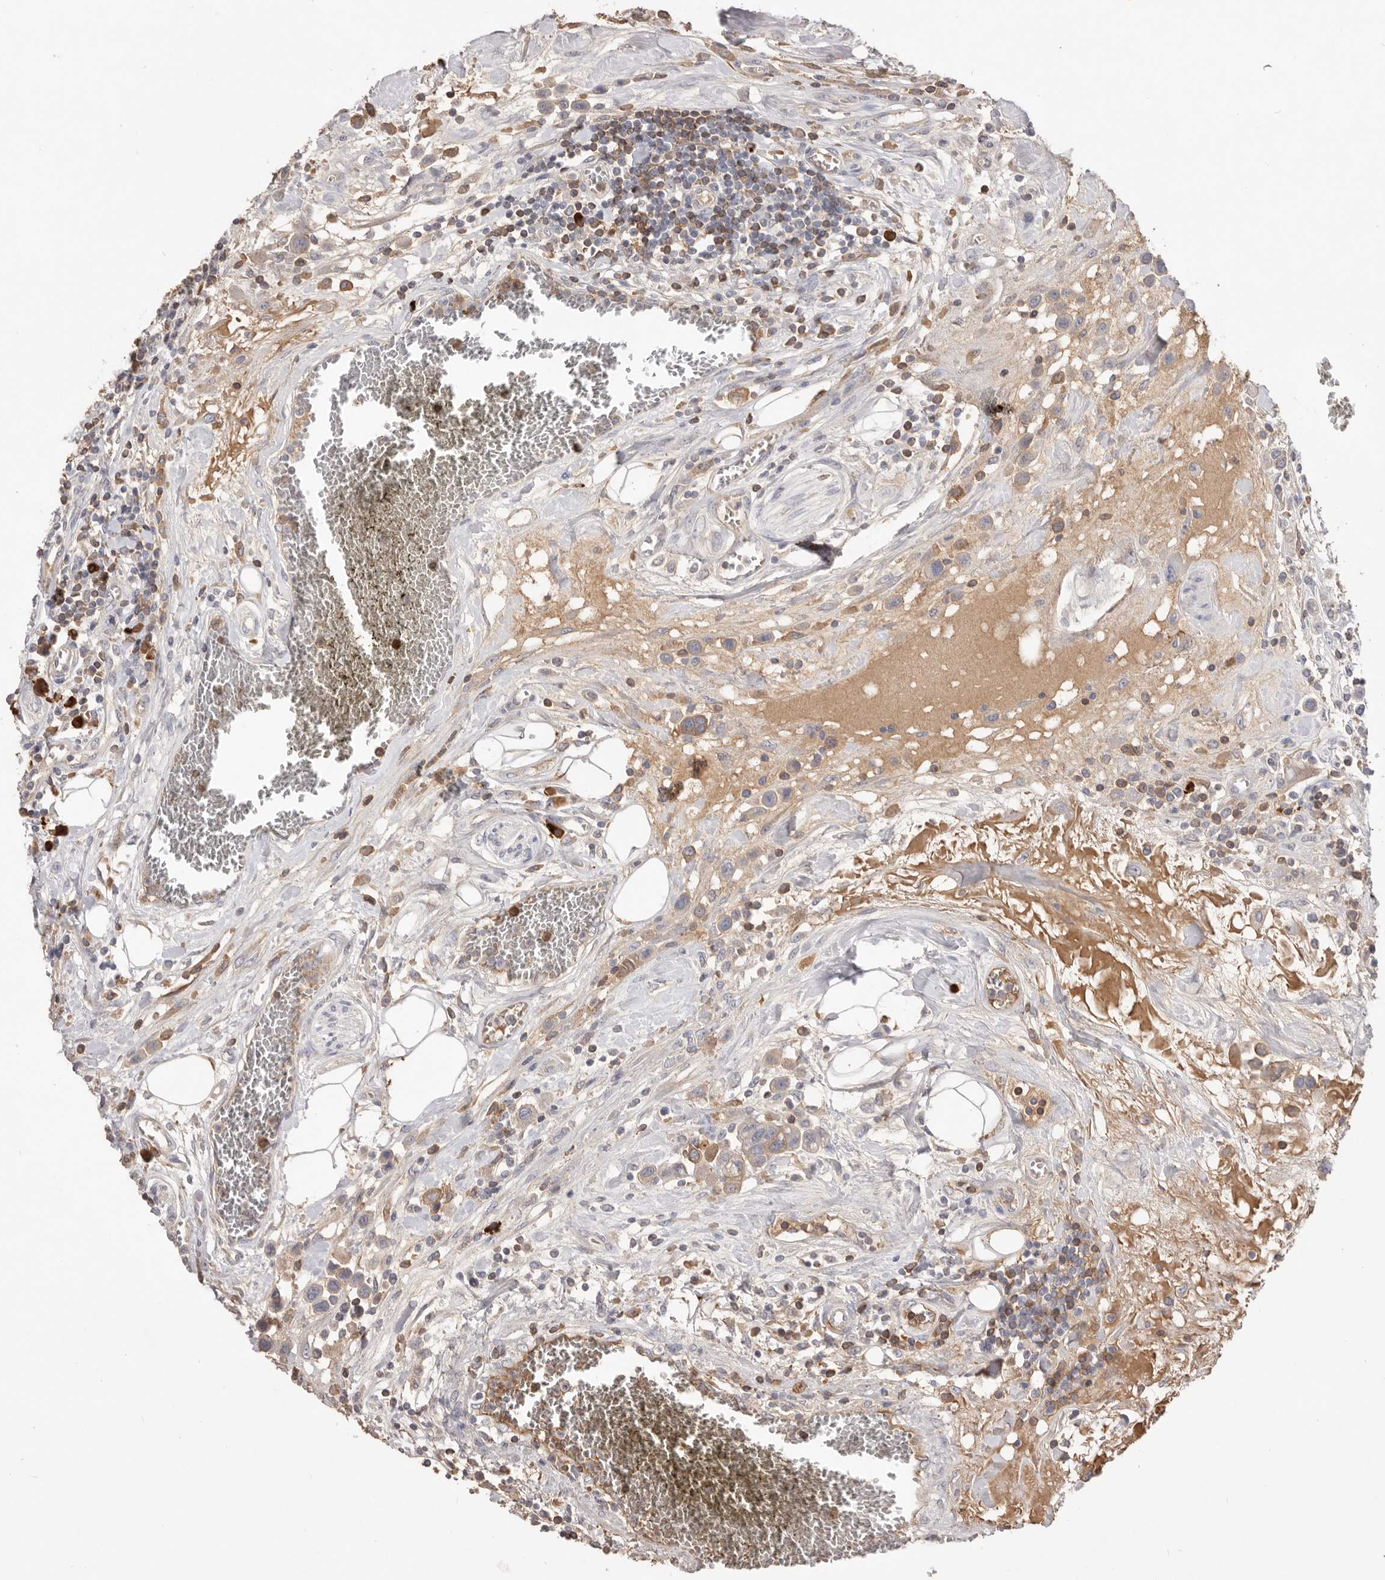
{"staining": {"intensity": "weak", "quantity": "25%-75%", "location": "cytoplasmic/membranous"}, "tissue": "urothelial cancer", "cell_type": "Tumor cells", "image_type": "cancer", "snomed": [{"axis": "morphology", "description": "Urothelial carcinoma, High grade"}, {"axis": "topography", "description": "Urinary bladder"}], "caption": "Tumor cells show low levels of weak cytoplasmic/membranous expression in about 25%-75% of cells in human urothelial carcinoma (high-grade).", "gene": "HCAR2", "patient": {"sex": "male", "age": 50}}